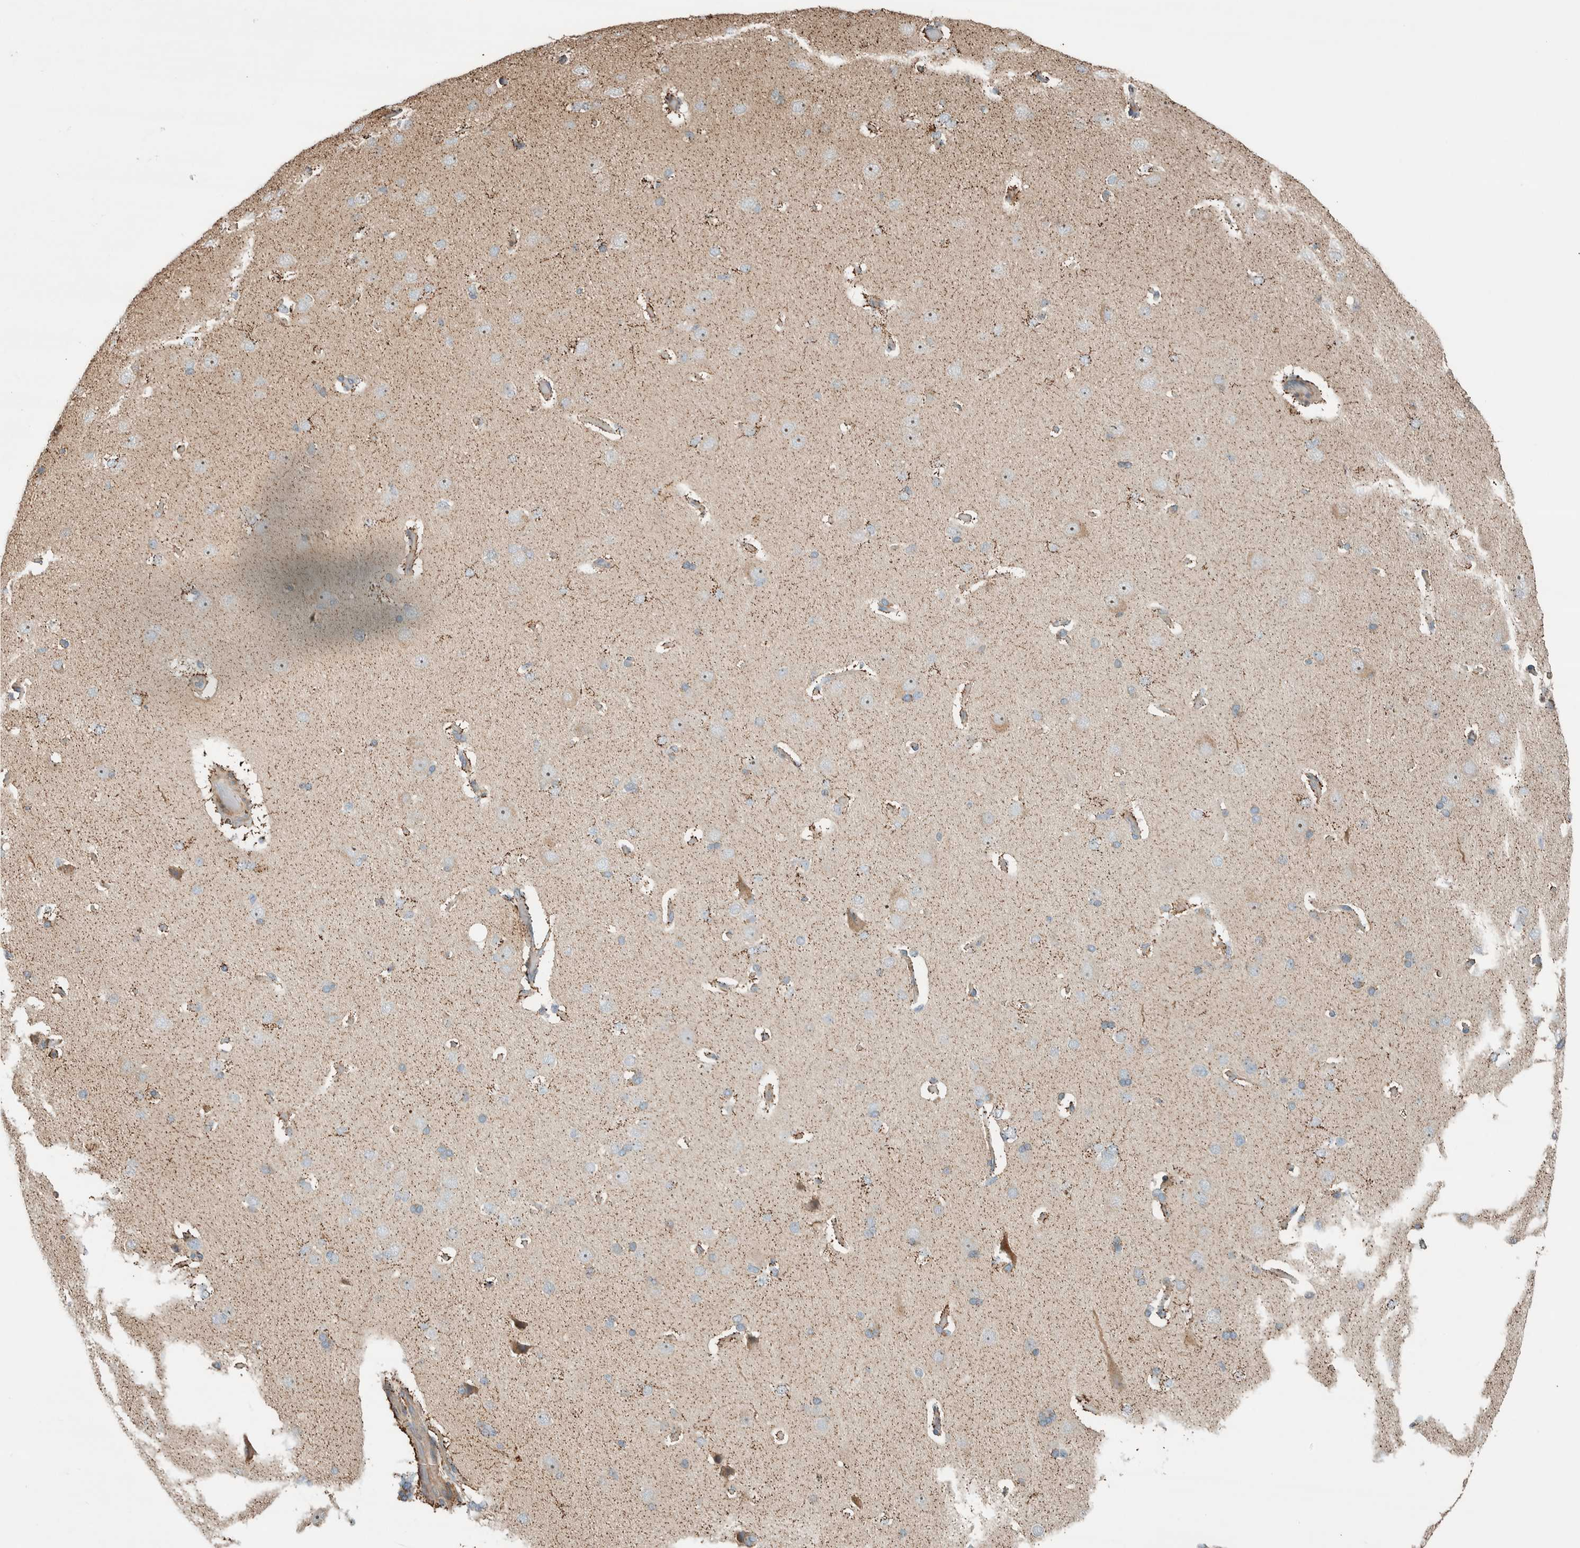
{"staining": {"intensity": "moderate", "quantity": "25%-75%", "location": "cytoplasmic/membranous"}, "tissue": "cerebral cortex", "cell_type": "Endothelial cells", "image_type": "normal", "snomed": [{"axis": "morphology", "description": "Normal tissue, NOS"}, {"axis": "topography", "description": "Cerebral cortex"}], "caption": "An immunohistochemistry (IHC) histopathology image of benign tissue is shown. Protein staining in brown shows moderate cytoplasmic/membranous positivity in cerebral cortex within endothelial cells. The staining is performed using DAB (3,3'-diaminobenzidine) brown chromogen to label protein expression. The nuclei are counter-stained blue using hematoxylin.", "gene": "SLFN12L", "patient": {"sex": "male", "age": 62}}